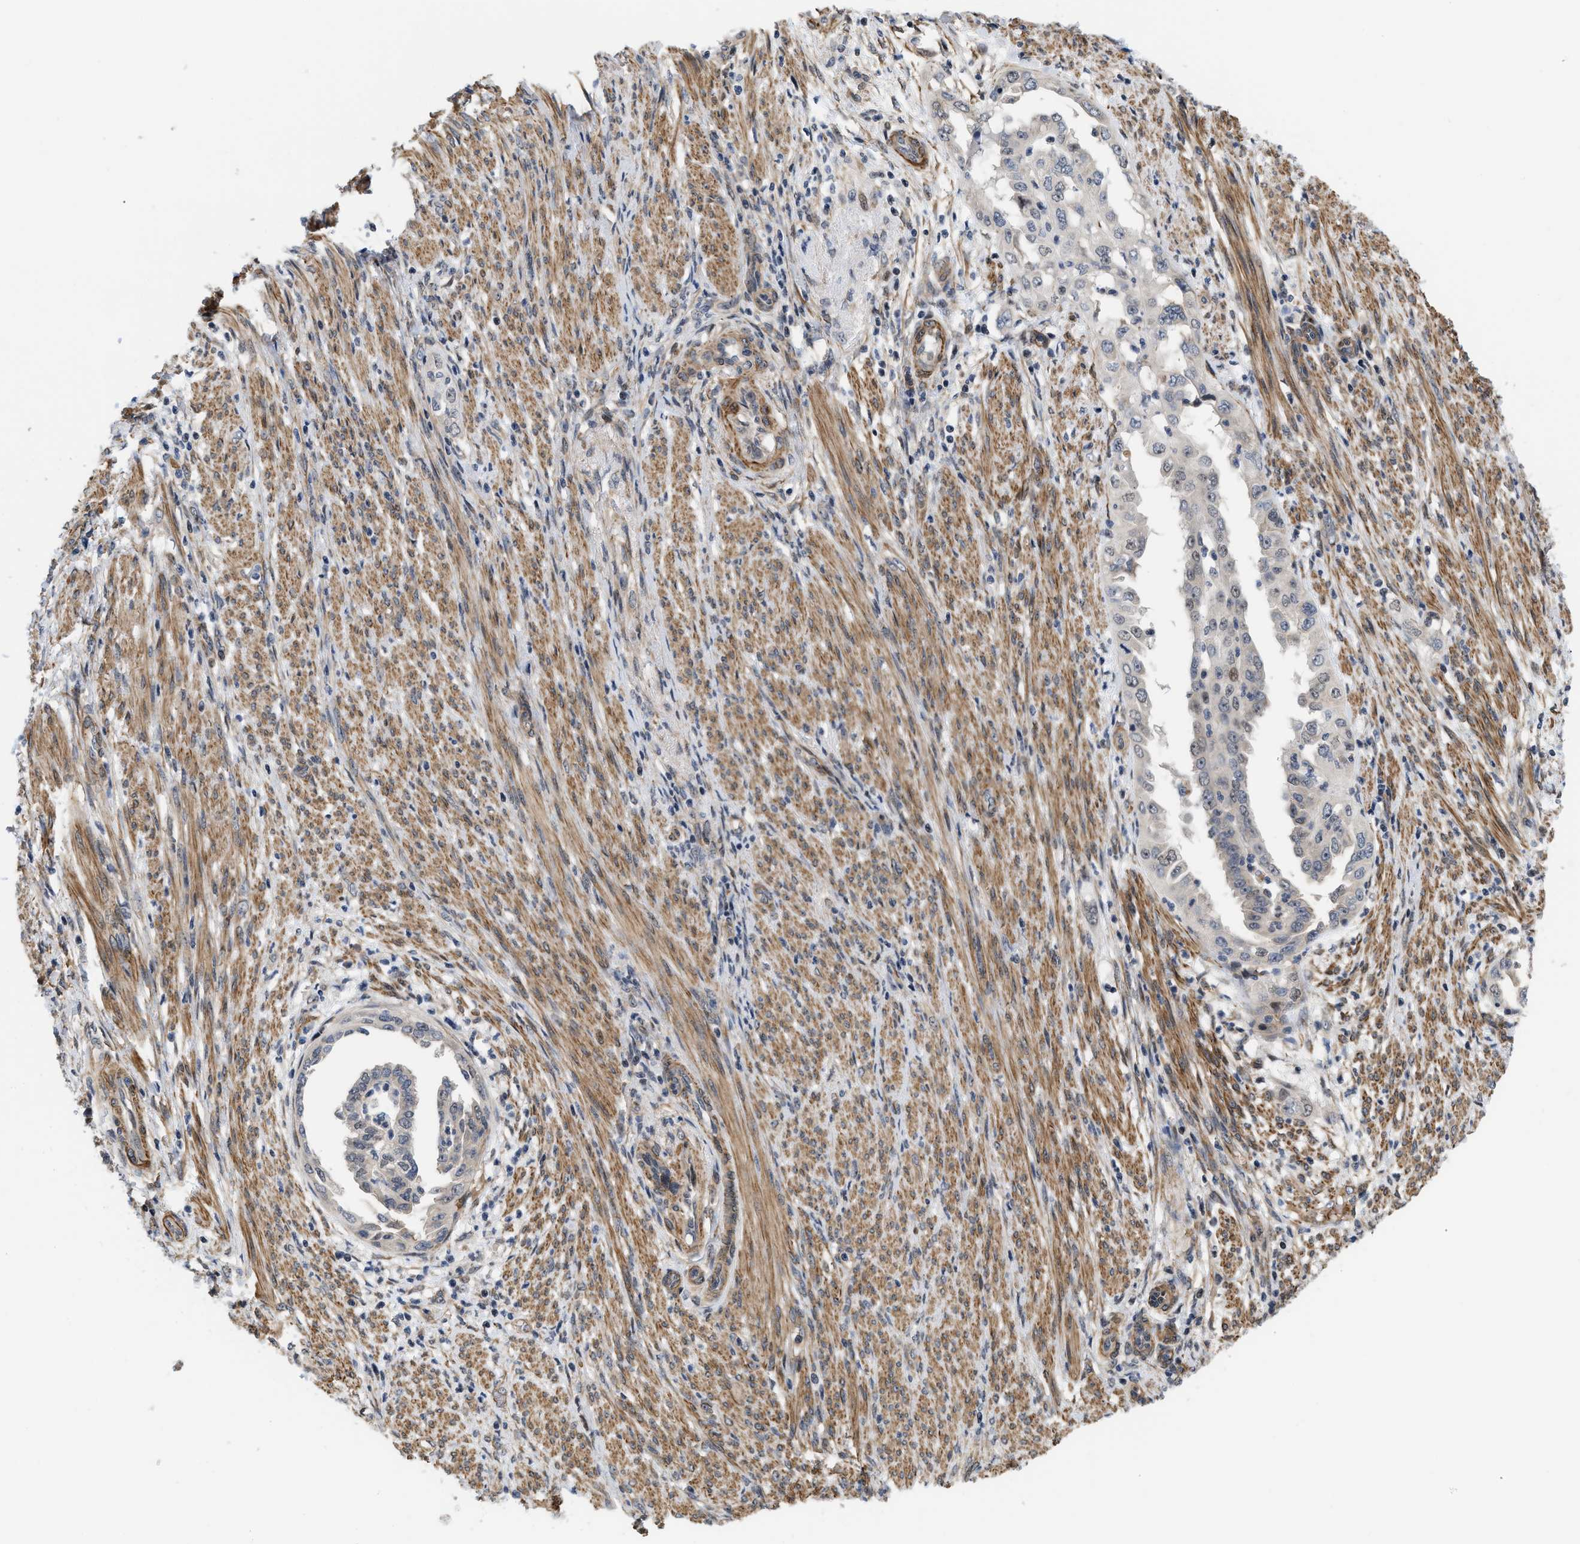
{"staining": {"intensity": "weak", "quantity": "<25%", "location": "nuclear"}, "tissue": "endometrial cancer", "cell_type": "Tumor cells", "image_type": "cancer", "snomed": [{"axis": "morphology", "description": "Adenocarcinoma, NOS"}, {"axis": "topography", "description": "Endometrium"}], "caption": "An image of endometrial adenocarcinoma stained for a protein displays no brown staining in tumor cells.", "gene": "GPRASP2", "patient": {"sex": "female", "age": 85}}